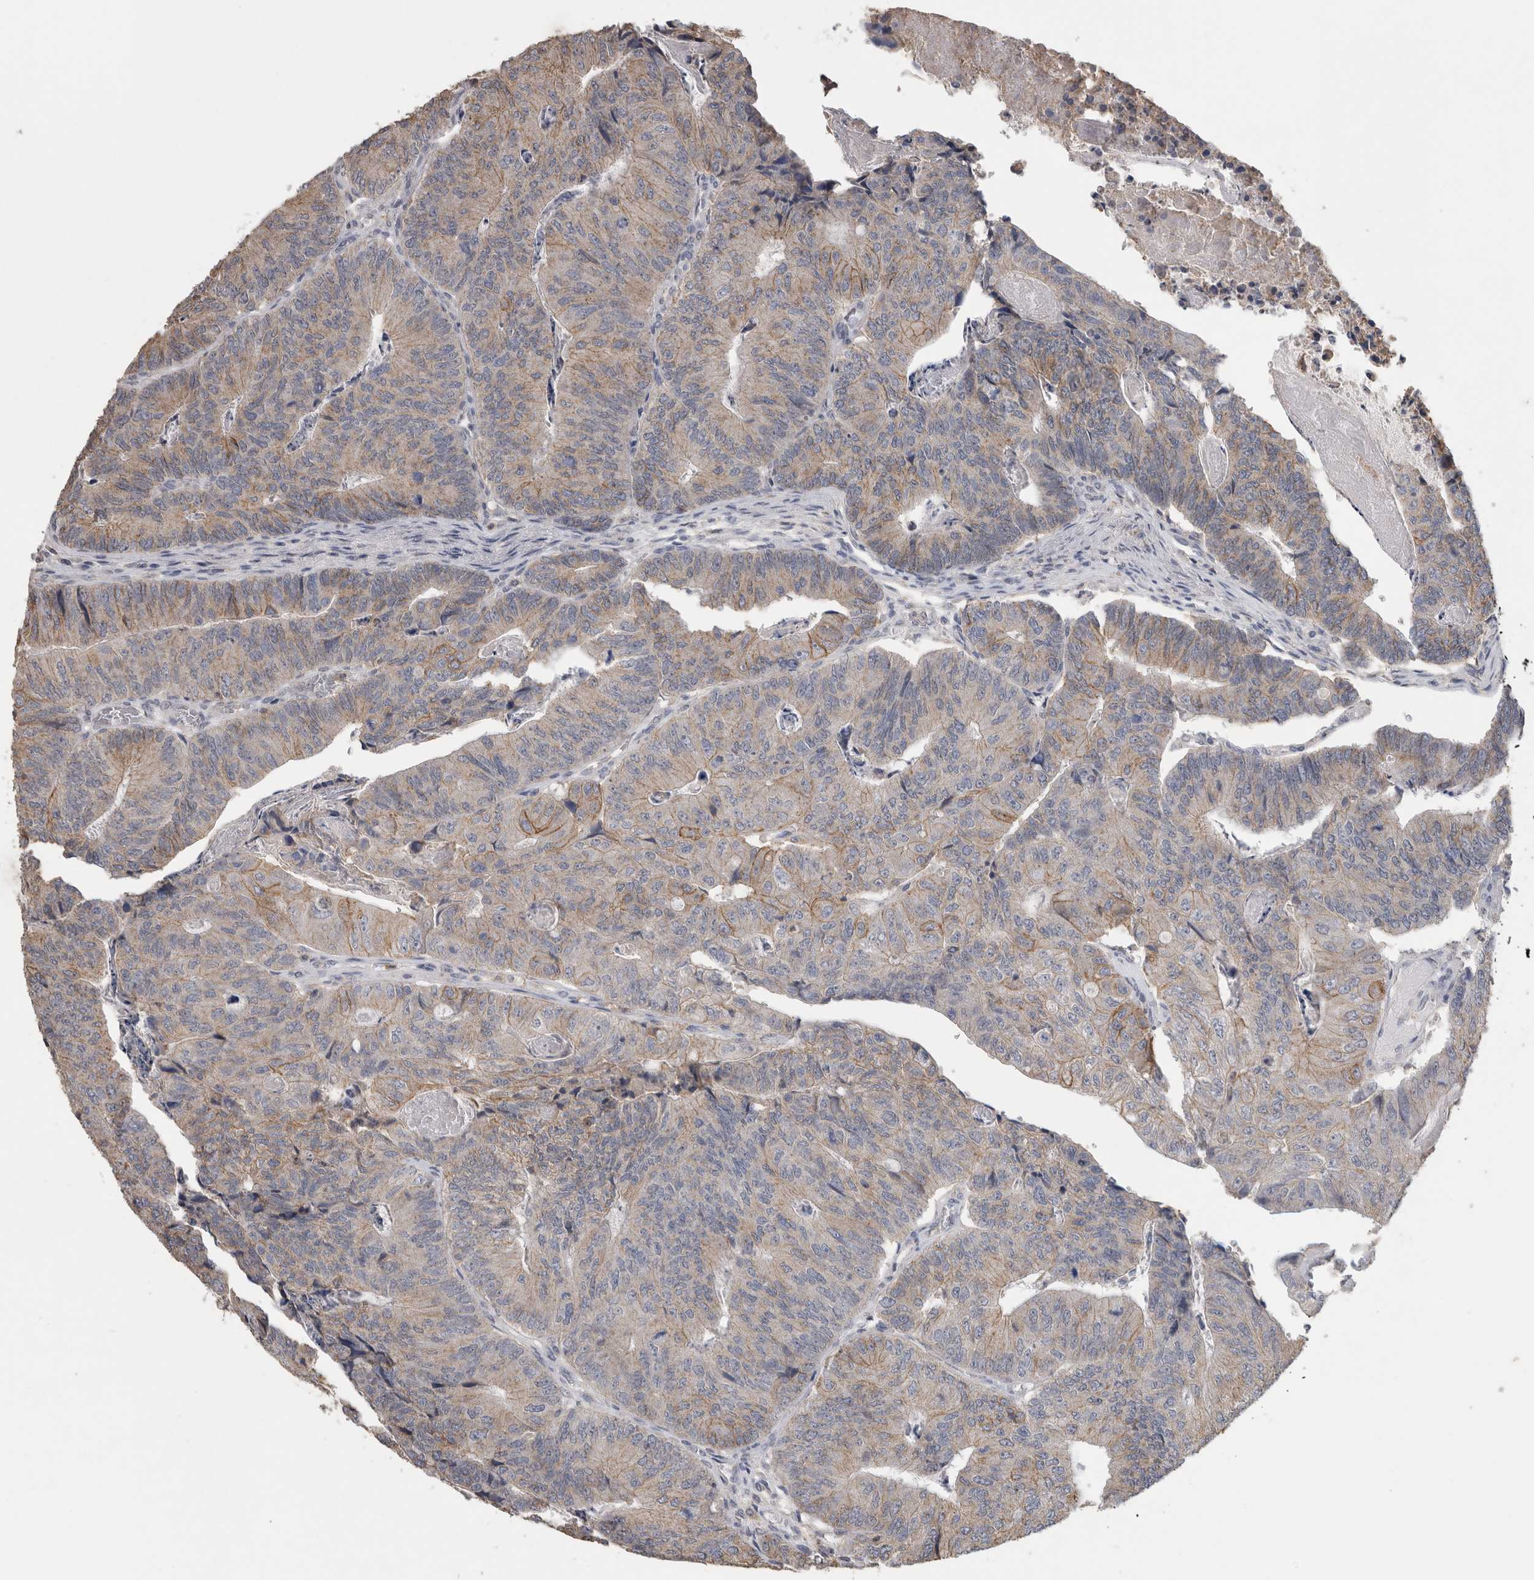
{"staining": {"intensity": "moderate", "quantity": "25%-75%", "location": "cytoplasmic/membranous"}, "tissue": "colorectal cancer", "cell_type": "Tumor cells", "image_type": "cancer", "snomed": [{"axis": "morphology", "description": "Adenocarcinoma, NOS"}, {"axis": "topography", "description": "Colon"}], "caption": "A brown stain labels moderate cytoplasmic/membranous expression of a protein in colorectal adenocarcinoma tumor cells. Ihc stains the protein of interest in brown and the nuclei are stained blue.", "gene": "CNTFR", "patient": {"sex": "female", "age": 67}}